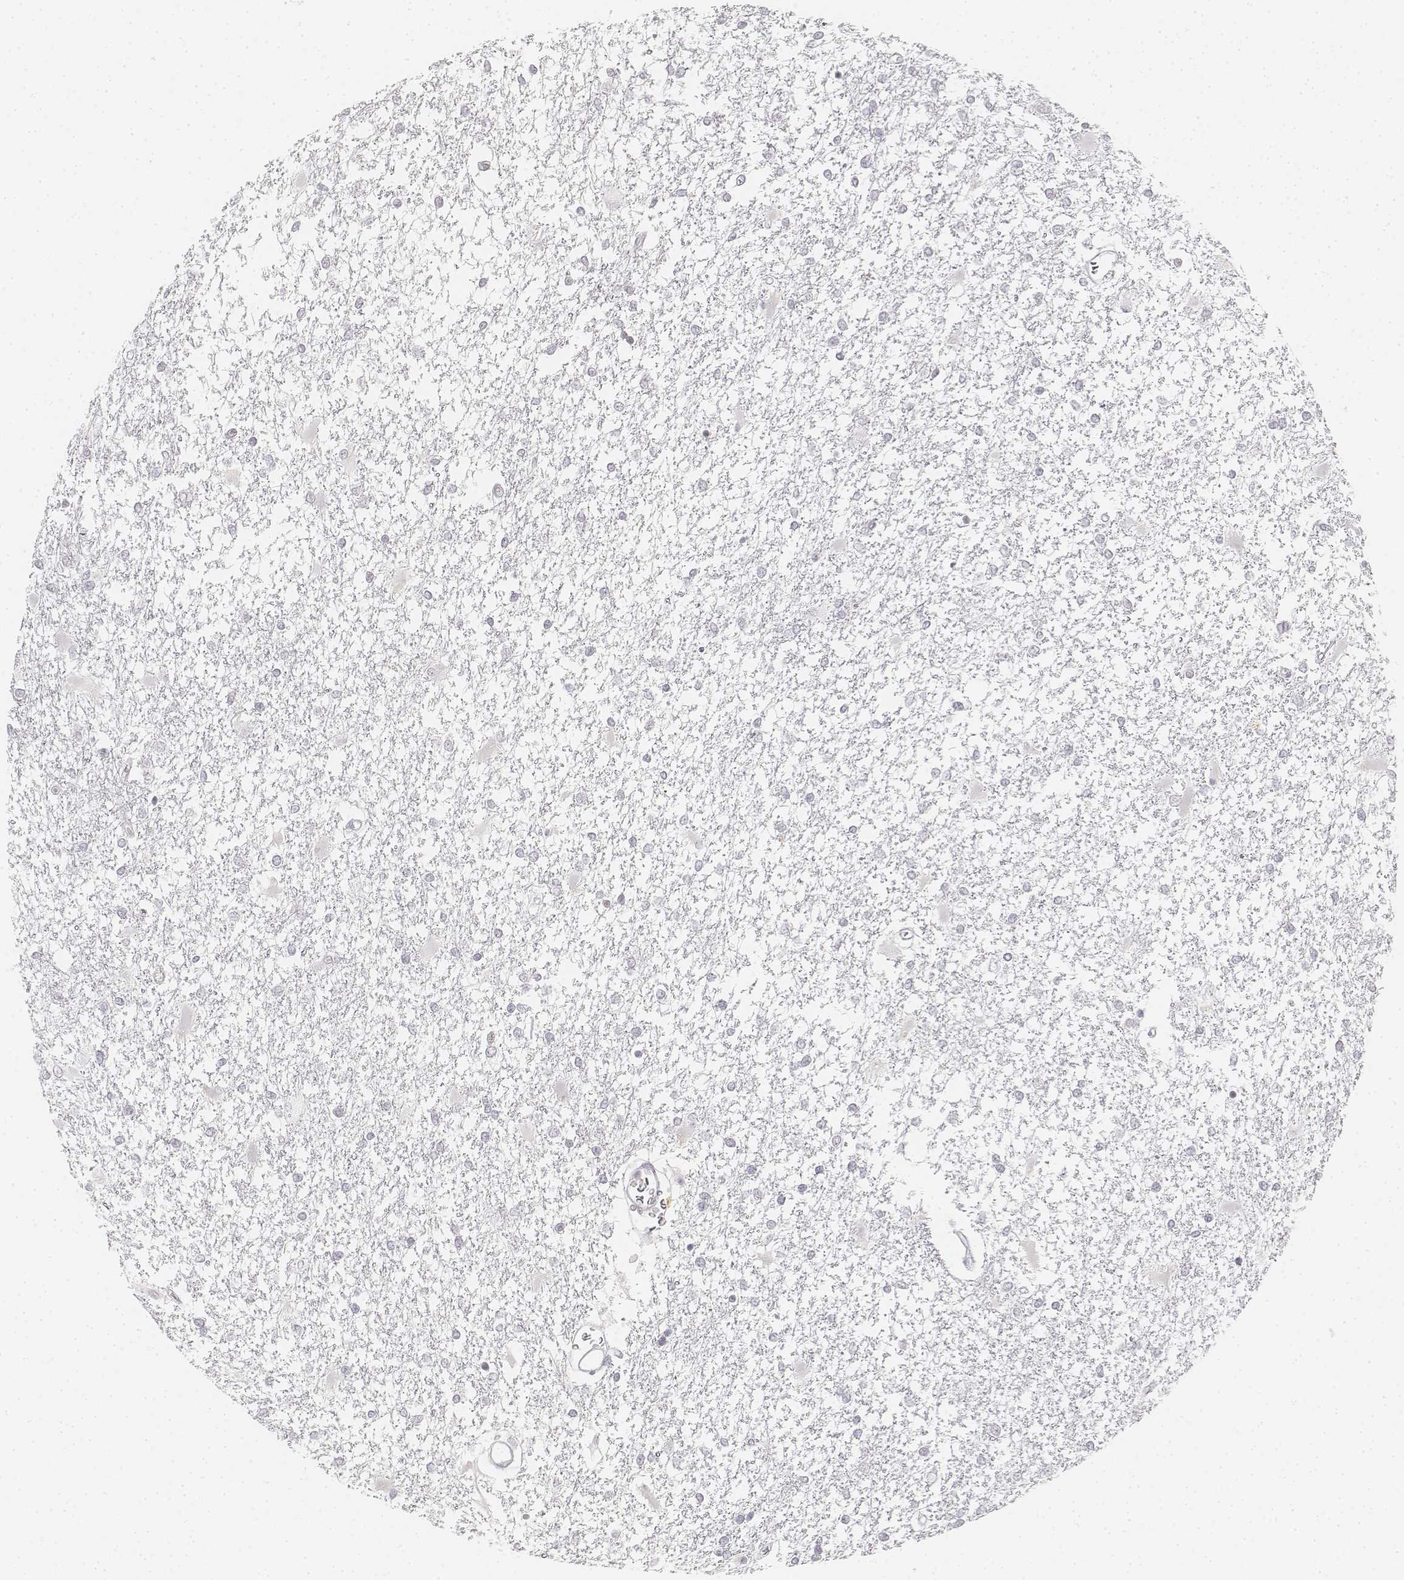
{"staining": {"intensity": "negative", "quantity": "none", "location": "none"}, "tissue": "glioma", "cell_type": "Tumor cells", "image_type": "cancer", "snomed": [{"axis": "morphology", "description": "Glioma, malignant, High grade"}, {"axis": "topography", "description": "Cerebral cortex"}], "caption": "DAB (3,3'-diaminobenzidine) immunohistochemical staining of human glioma reveals no significant staining in tumor cells.", "gene": "KRTAP2-1", "patient": {"sex": "male", "age": 79}}